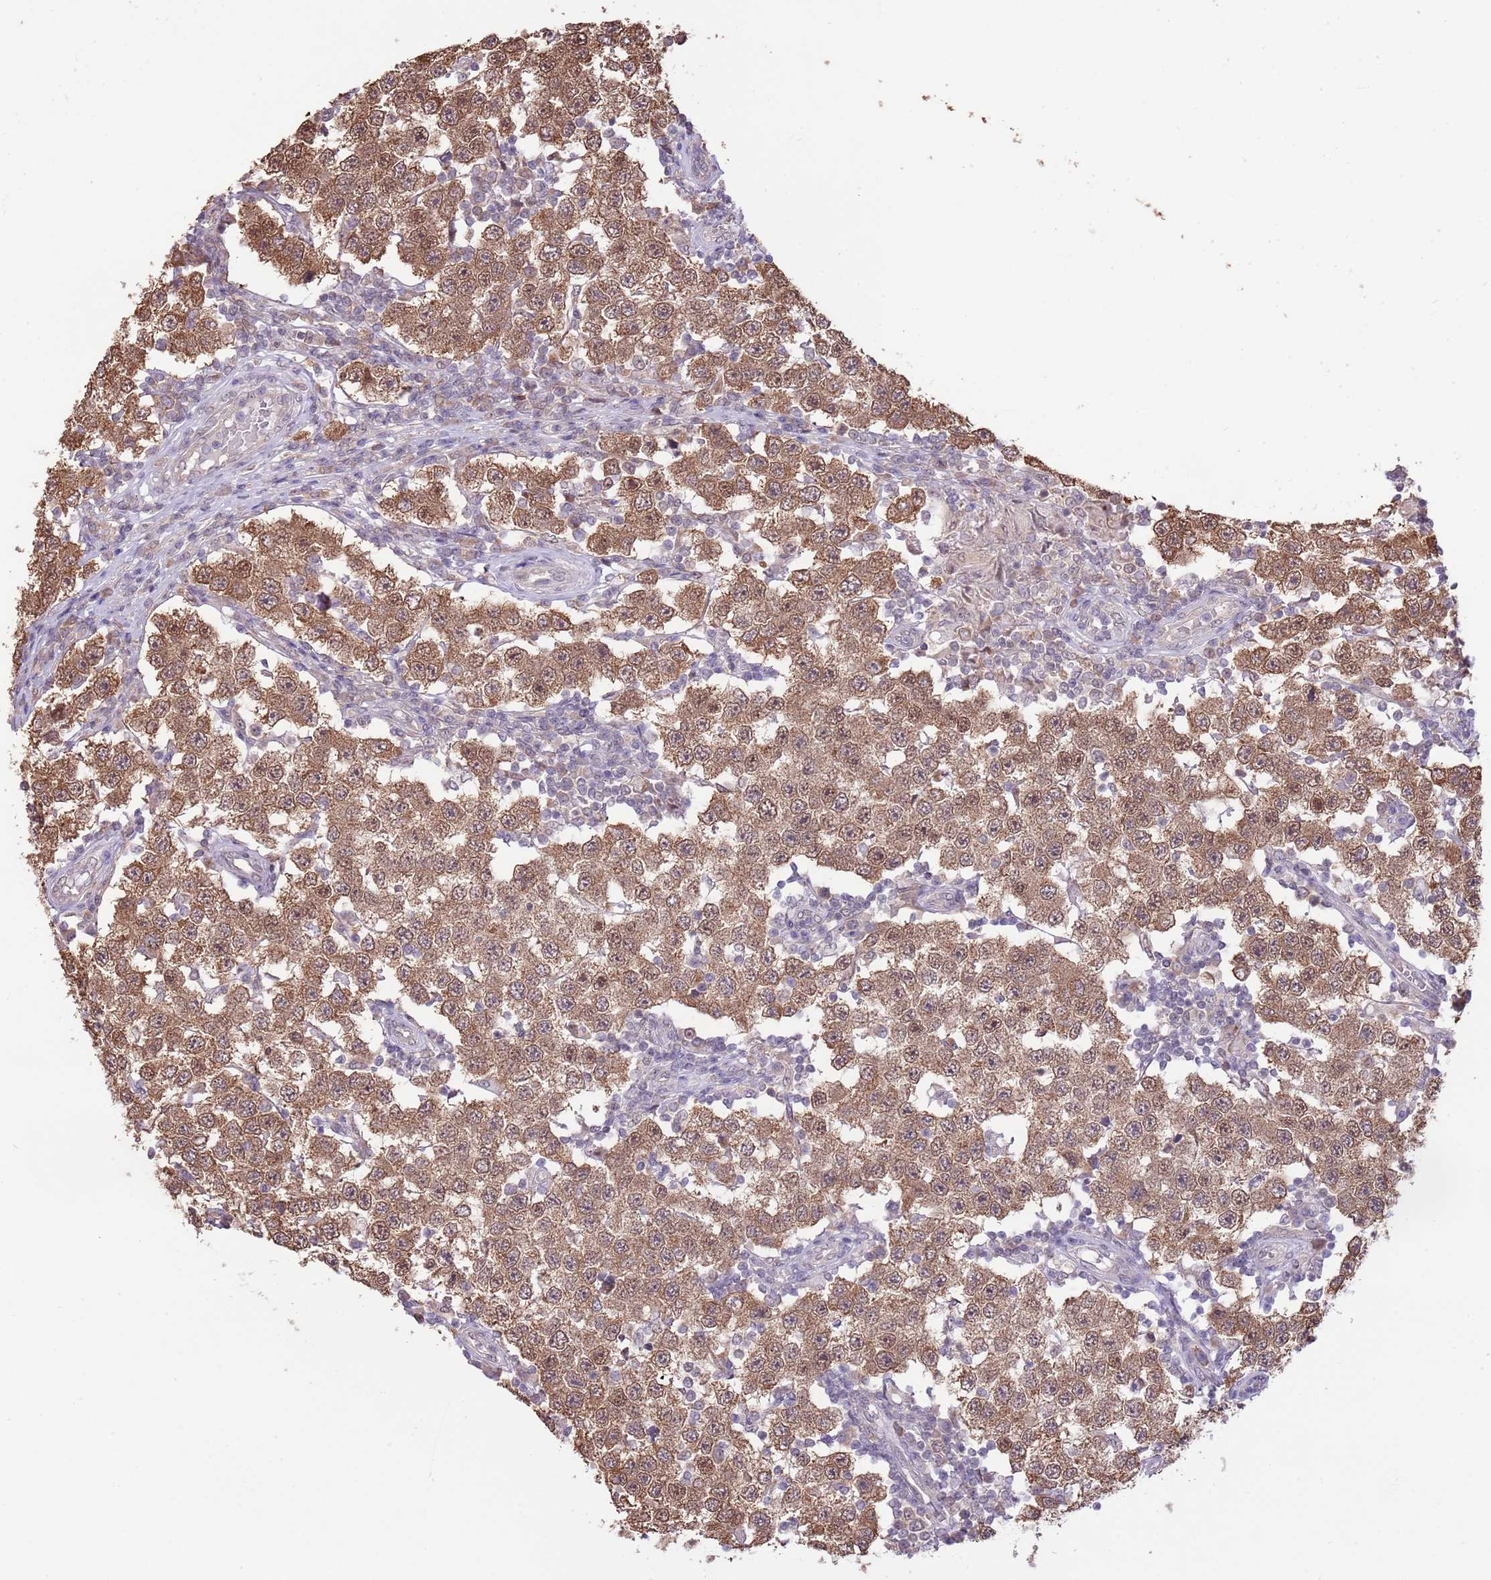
{"staining": {"intensity": "moderate", "quantity": ">75%", "location": "cytoplasmic/membranous,nuclear"}, "tissue": "testis cancer", "cell_type": "Tumor cells", "image_type": "cancer", "snomed": [{"axis": "morphology", "description": "Seminoma, NOS"}, {"axis": "topography", "description": "Testis"}], "caption": "Protein analysis of testis cancer (seminoma) tissue displays moderate cytoplasmic/membranous and nuclear expression in about >75% of tumor cells.", "gene": "AMIGO1", "patient": {"sex": "male", "age": 34}}